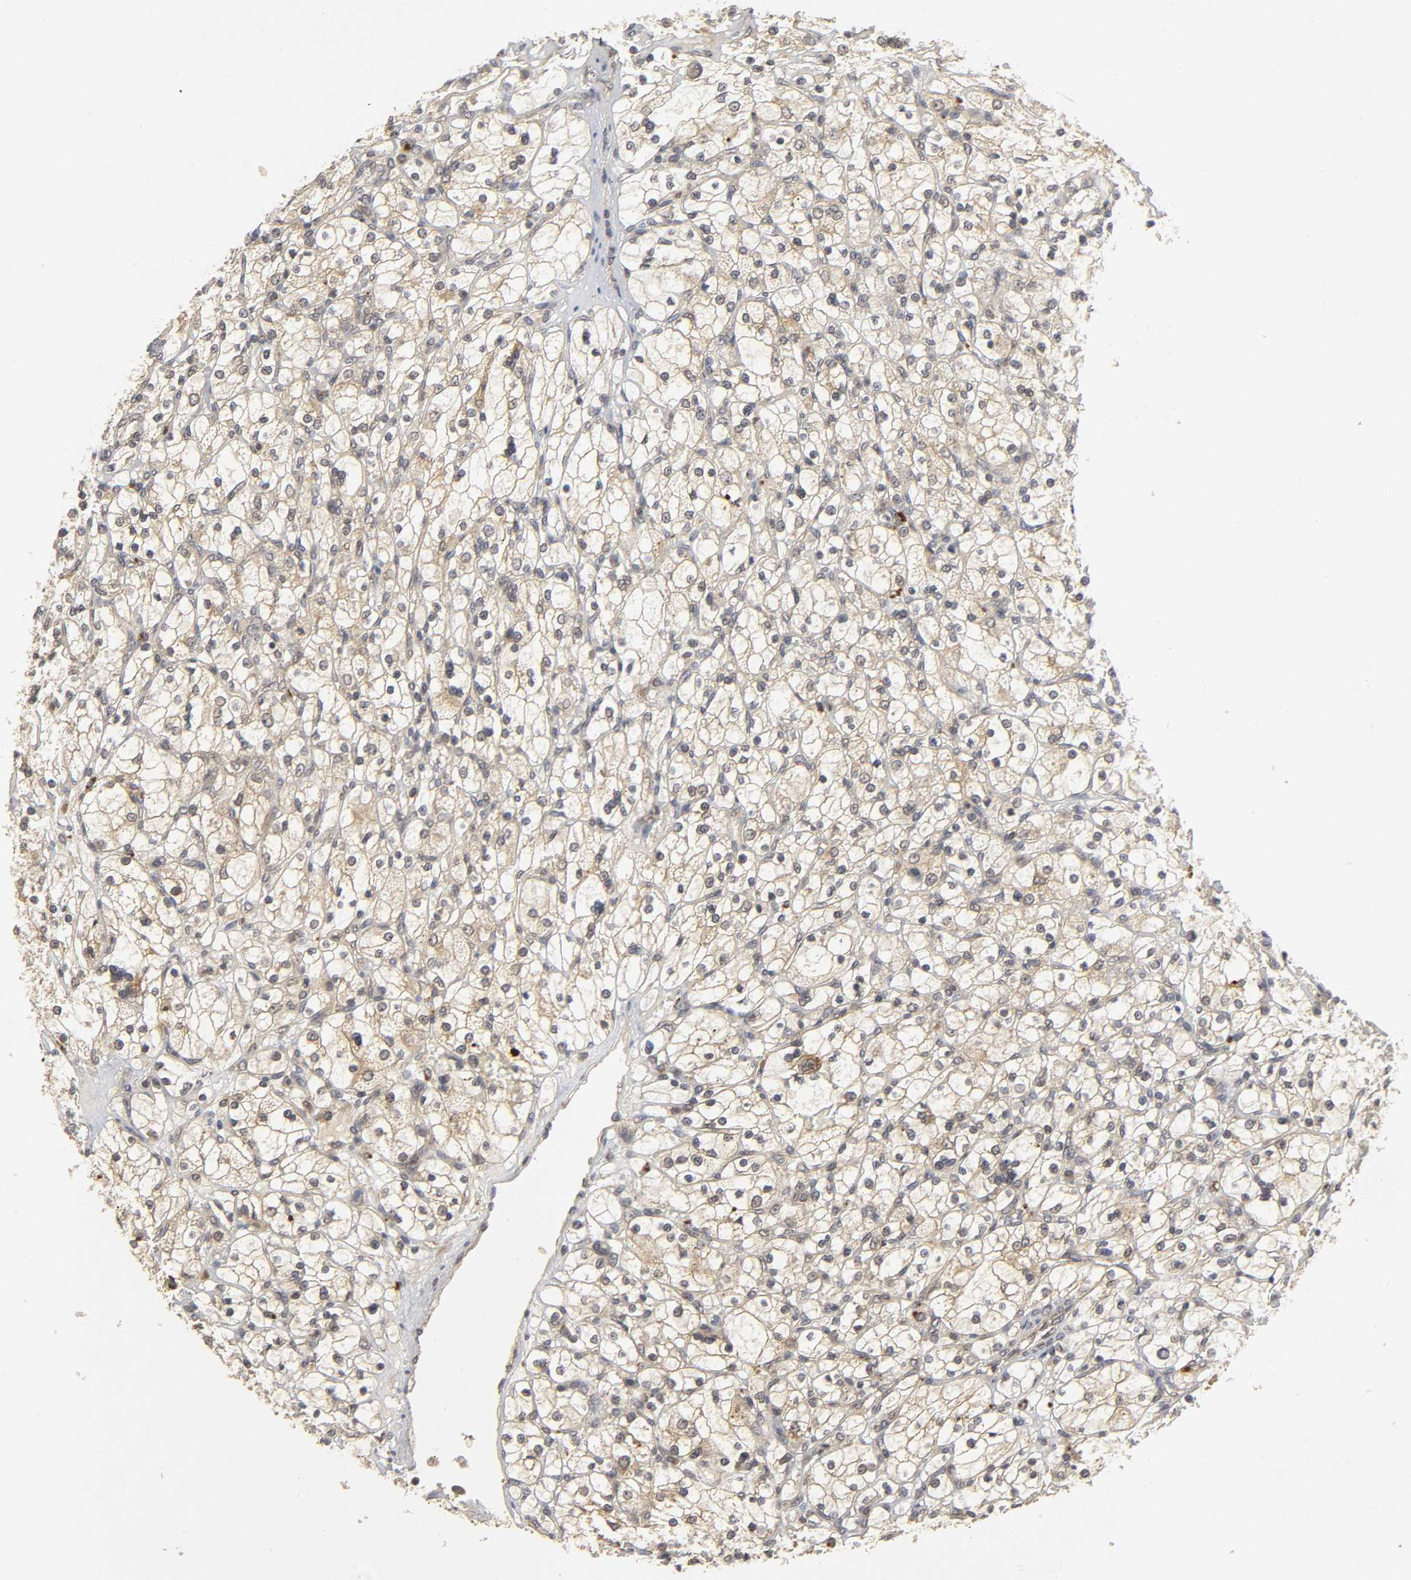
{"staining": {"intensity": "weak", "quantity": "25%-75%", "location": "cytoplasmic/membranous"}, "tissue": "renal cancer", "cell_type": "Tumor cells", "image_type": "cancer", "snomed": [{"axis": "morphology", "description": "Adenocarcinoma, NOS"}, {"axis": "topography", "description": "Kidney"}], "caption": "Protein staining of renal cancer (adenocarcinoma) tissue reveals weak cytoplasmic/membranous positivity in about 25%-75% of tumor cells.", "gene": "TRAF6", "patient": {"sex": "female", "age": 83}}